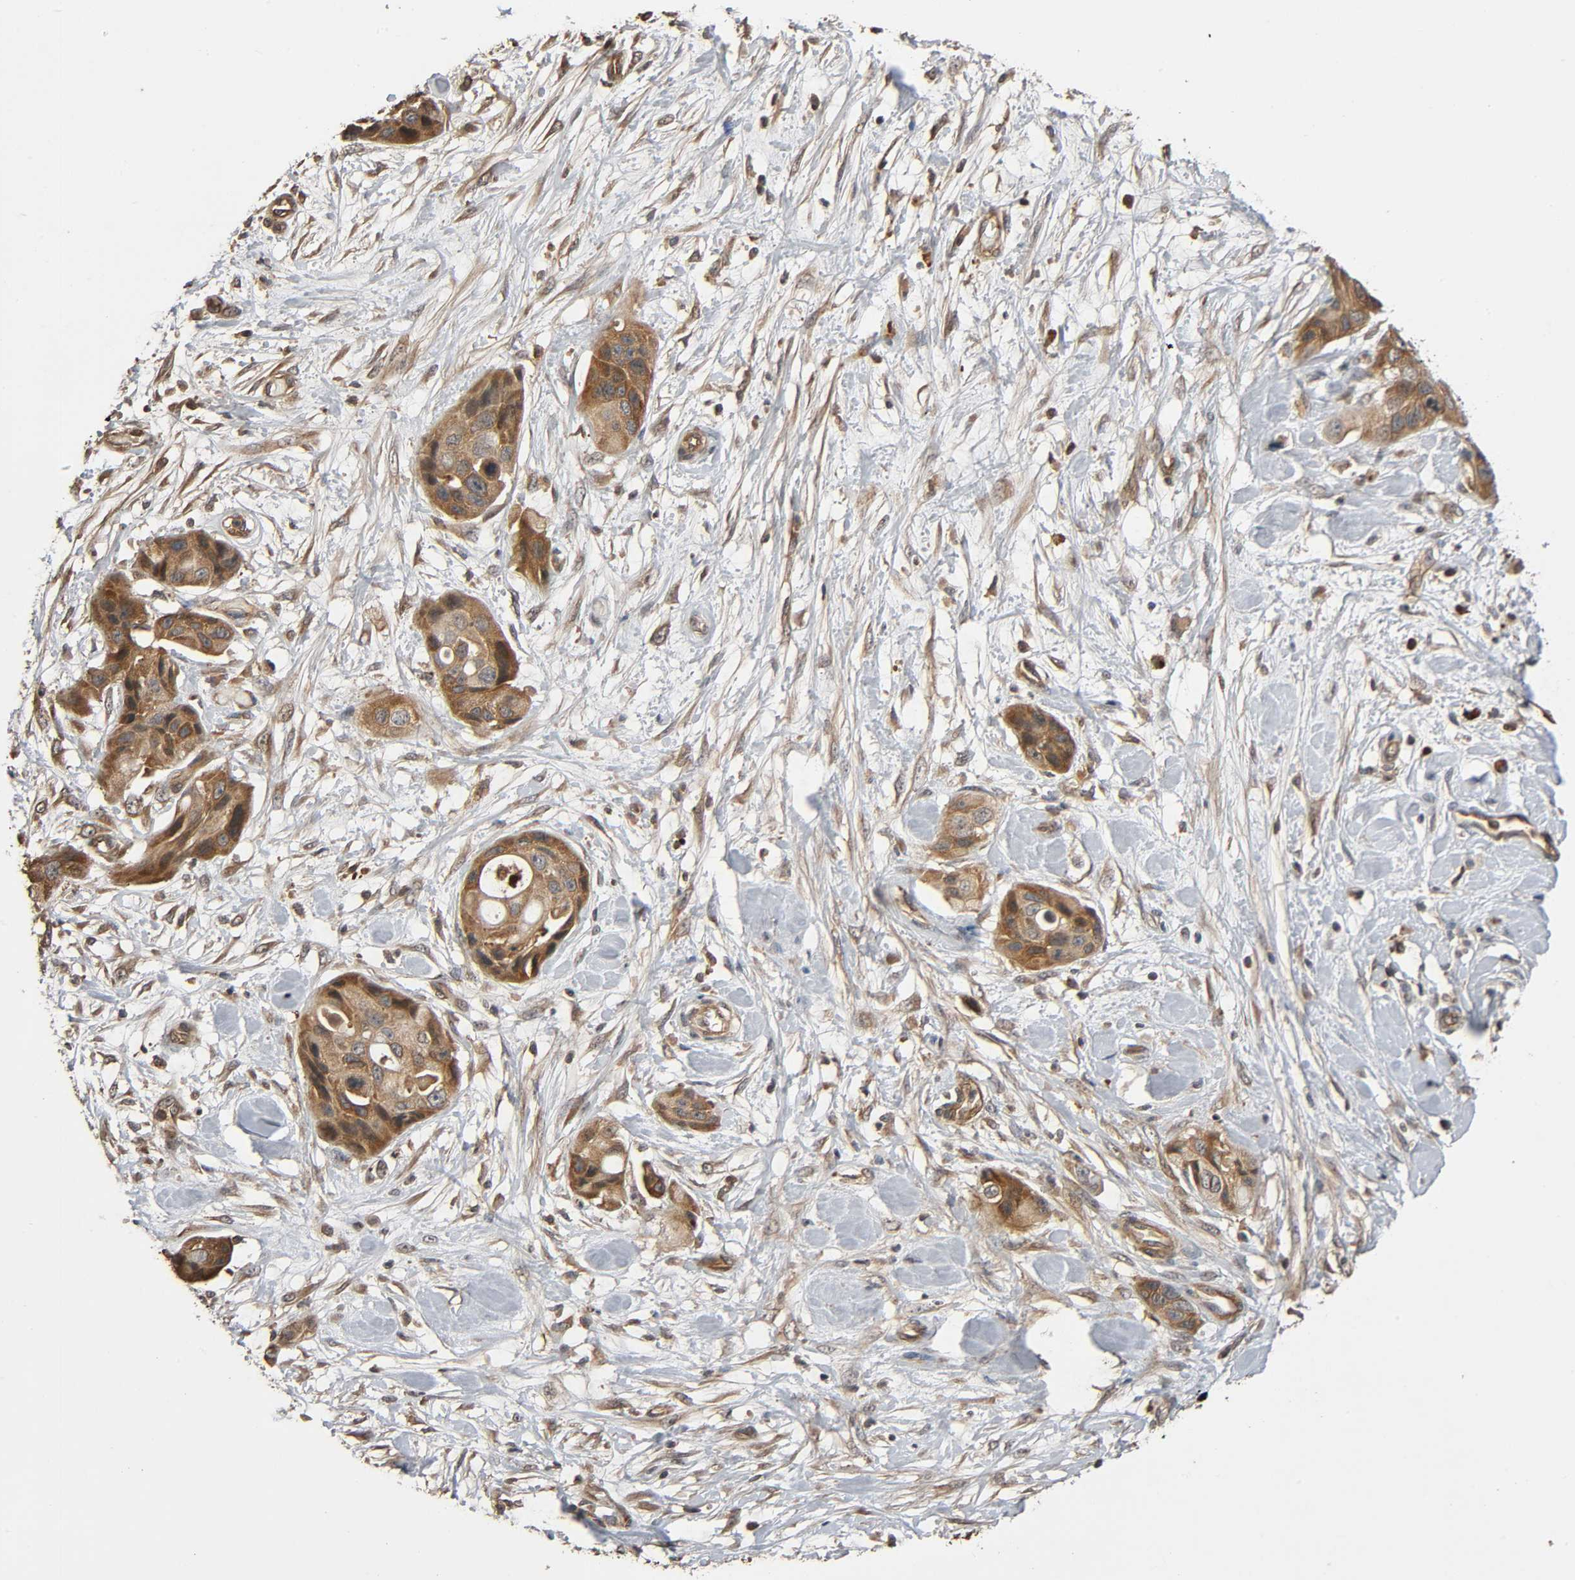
{"staining": {"intensity": "moderate", "quantity": ">75%", "location": "cytoplasmic/membranous"}, "tissue": "pancreatic cancer", "cell_type": "Tumor cells", "image_type": "cancer", "snomed": [{"axis": "morphology", "description": "Adenocarcinoma, NOS"}, {"axis": "topography", "description": "Pancreas"}], "caption": "Brown immunohistochemical staining in human adenocarcinoma (pancreatic) exhibits moderate cytoplasmic/membranous positivity in approximately >75% of tumor cells.", "gene": "MAP3K8", "patient": {"sex": "female", "age": 60}}